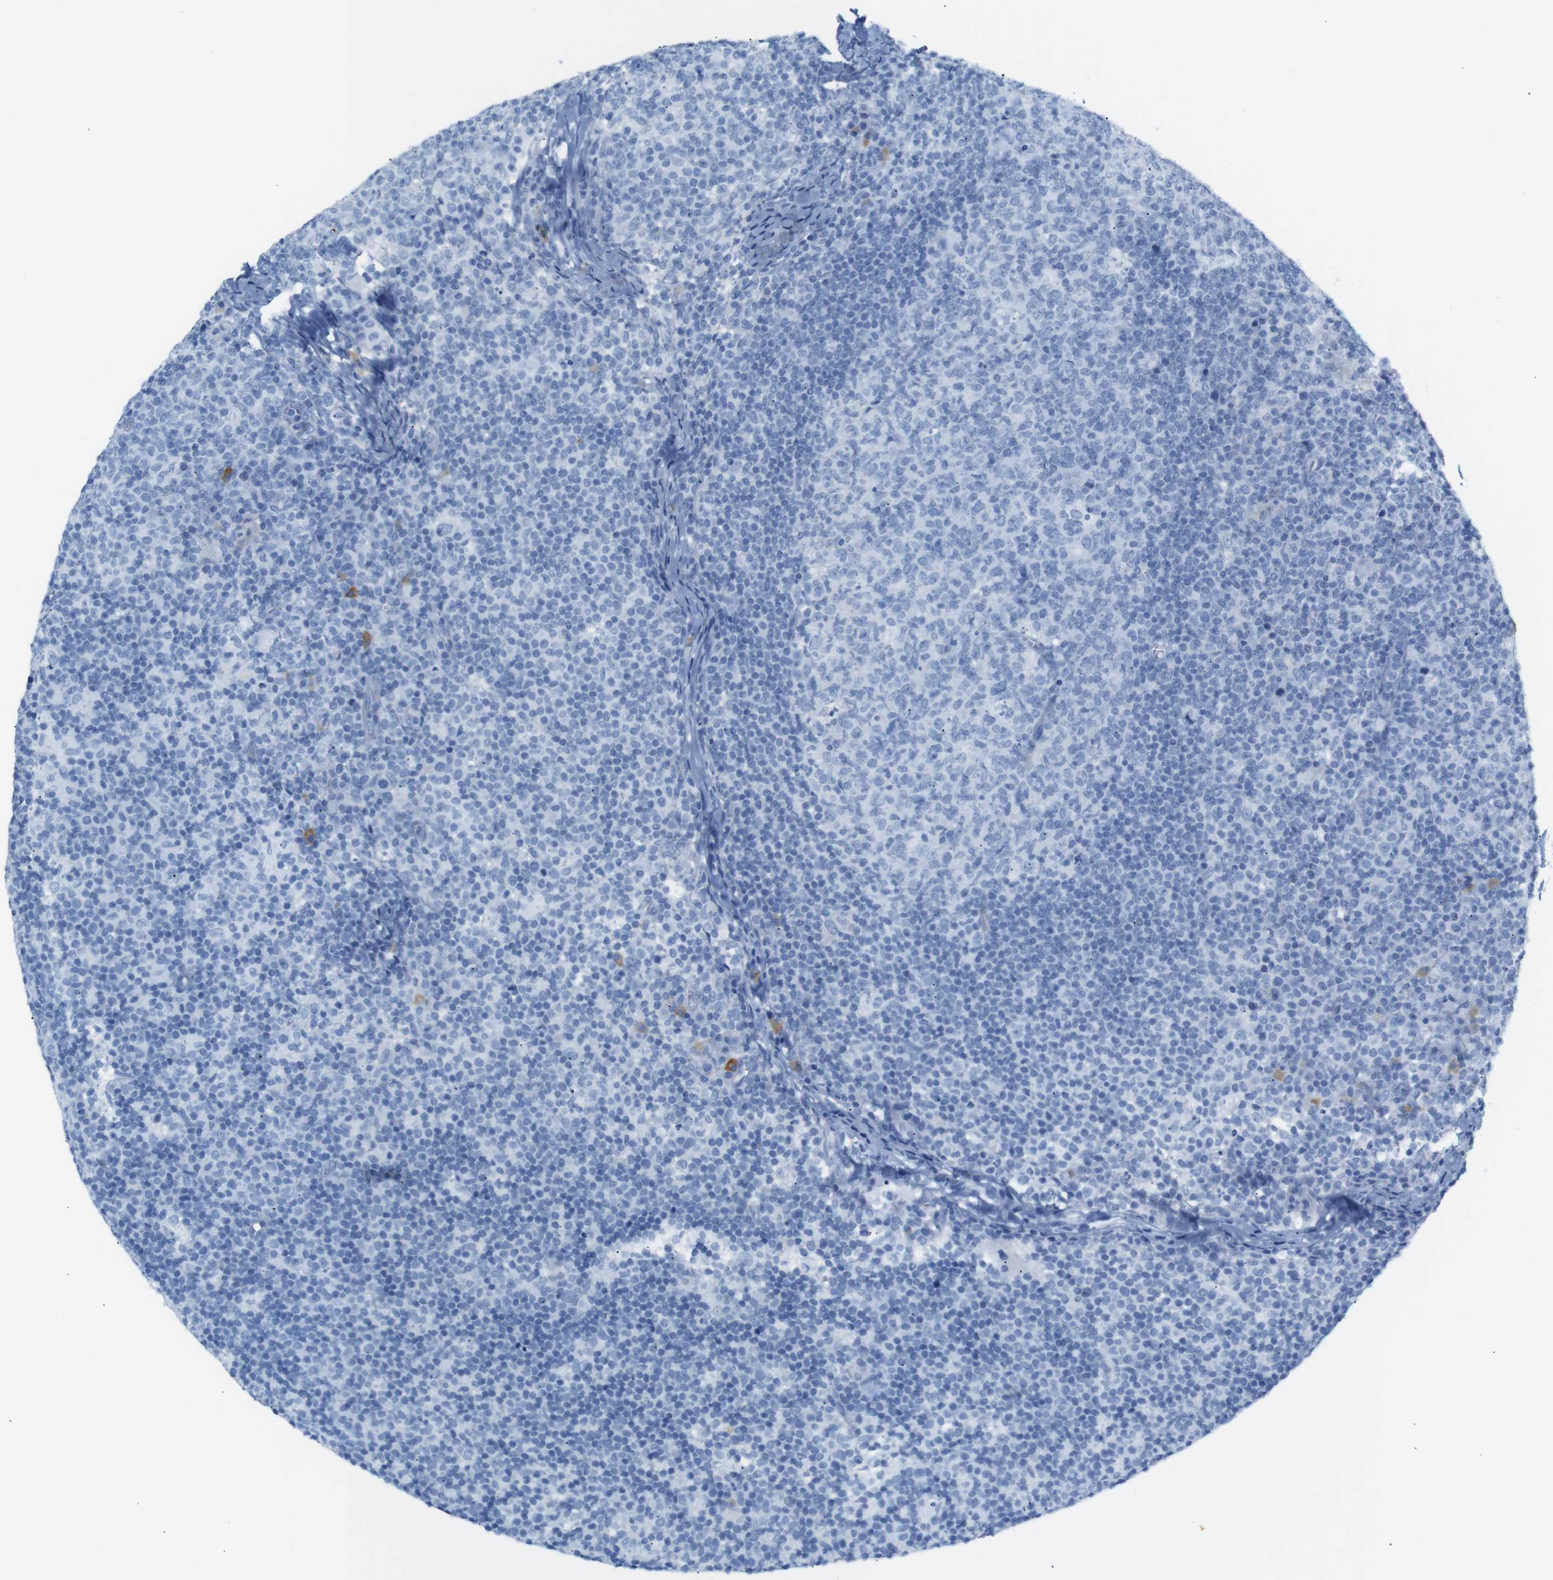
{"staining": {"intensity": "negative", "quantity": "none", "location": "none"}, "tissue": "lymph node", "cell_type": "Germinal center cells", "image_type": "normal", "snomed": [{"axis": "morphology", "description": "Normal tissue, NOS"}, {"axis": "morphology", "description": "Inflammation, NOS"}, {"axis": "topography", "description": "Lymph node"}], "caption": "Immunohistochemistry histopathology image of benign lymph node stained for a protein (brown), which exhibits no expression in germinal center cells.", "gene": "ERVMER34", "patient": {"sex": "male", "age": 55}}